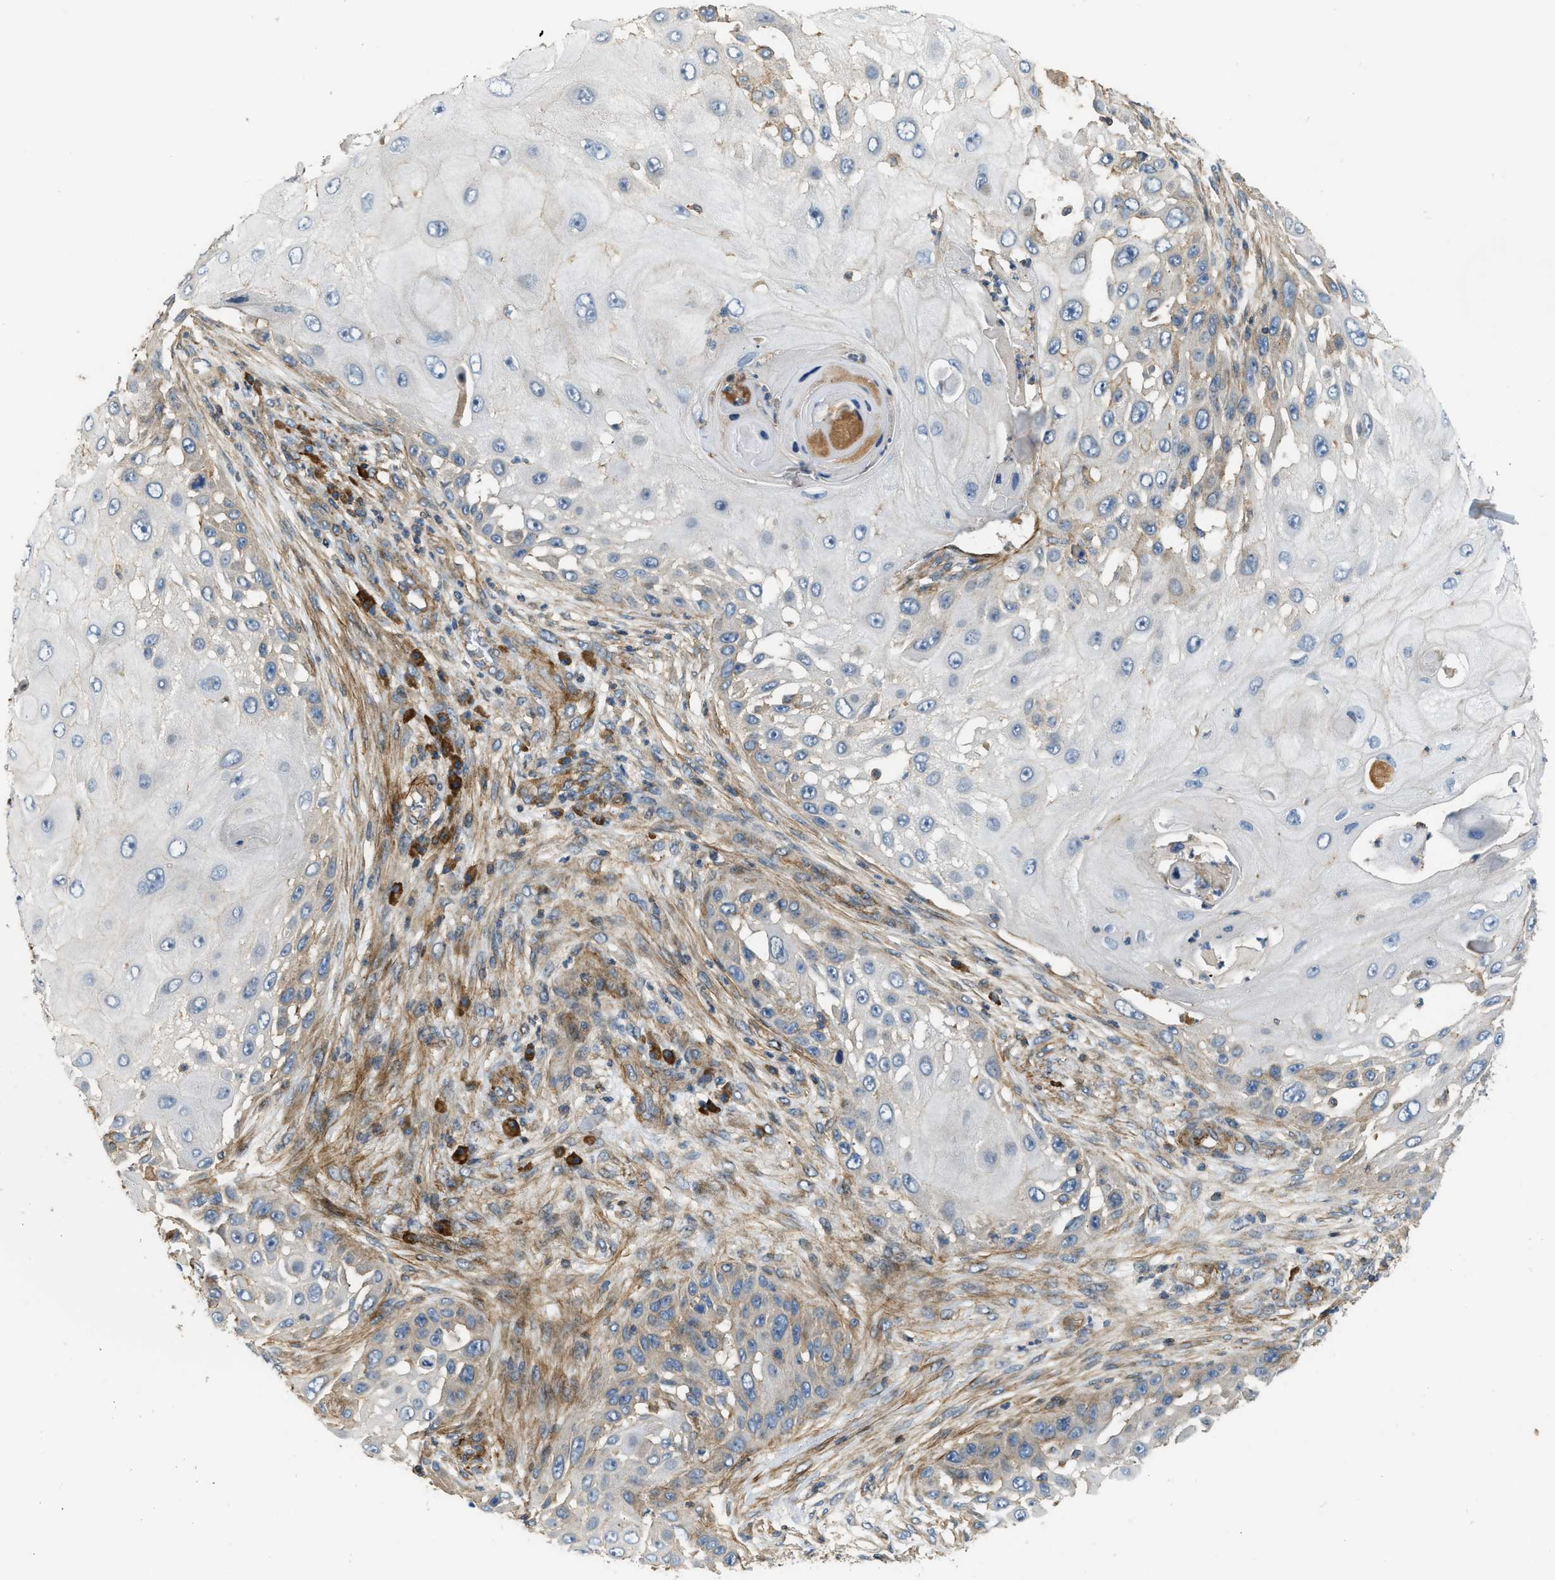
{"staining": {"intensity": "moderate", "quantity": "<25%", "location": "cytoplasmic/membranous"}, "tissue": "skin cancer", "cell_type": "Tumor cells", "image_type": "cancer", "snomed": [{"axis": "morphology", "description": "Squamous cell carcinoma, NOS"}, {"axis": "topography", "description": "Skin"}], "caption": "Moderate cytoplasmic/membranous staining for a protein is appreciated in about <25% of tumor cells of skin cancer (squamous cell carcinoma) using immunohistochemistry.", "gene": "BTN3A2", "patient": {"sex": "female", "age": 44}}